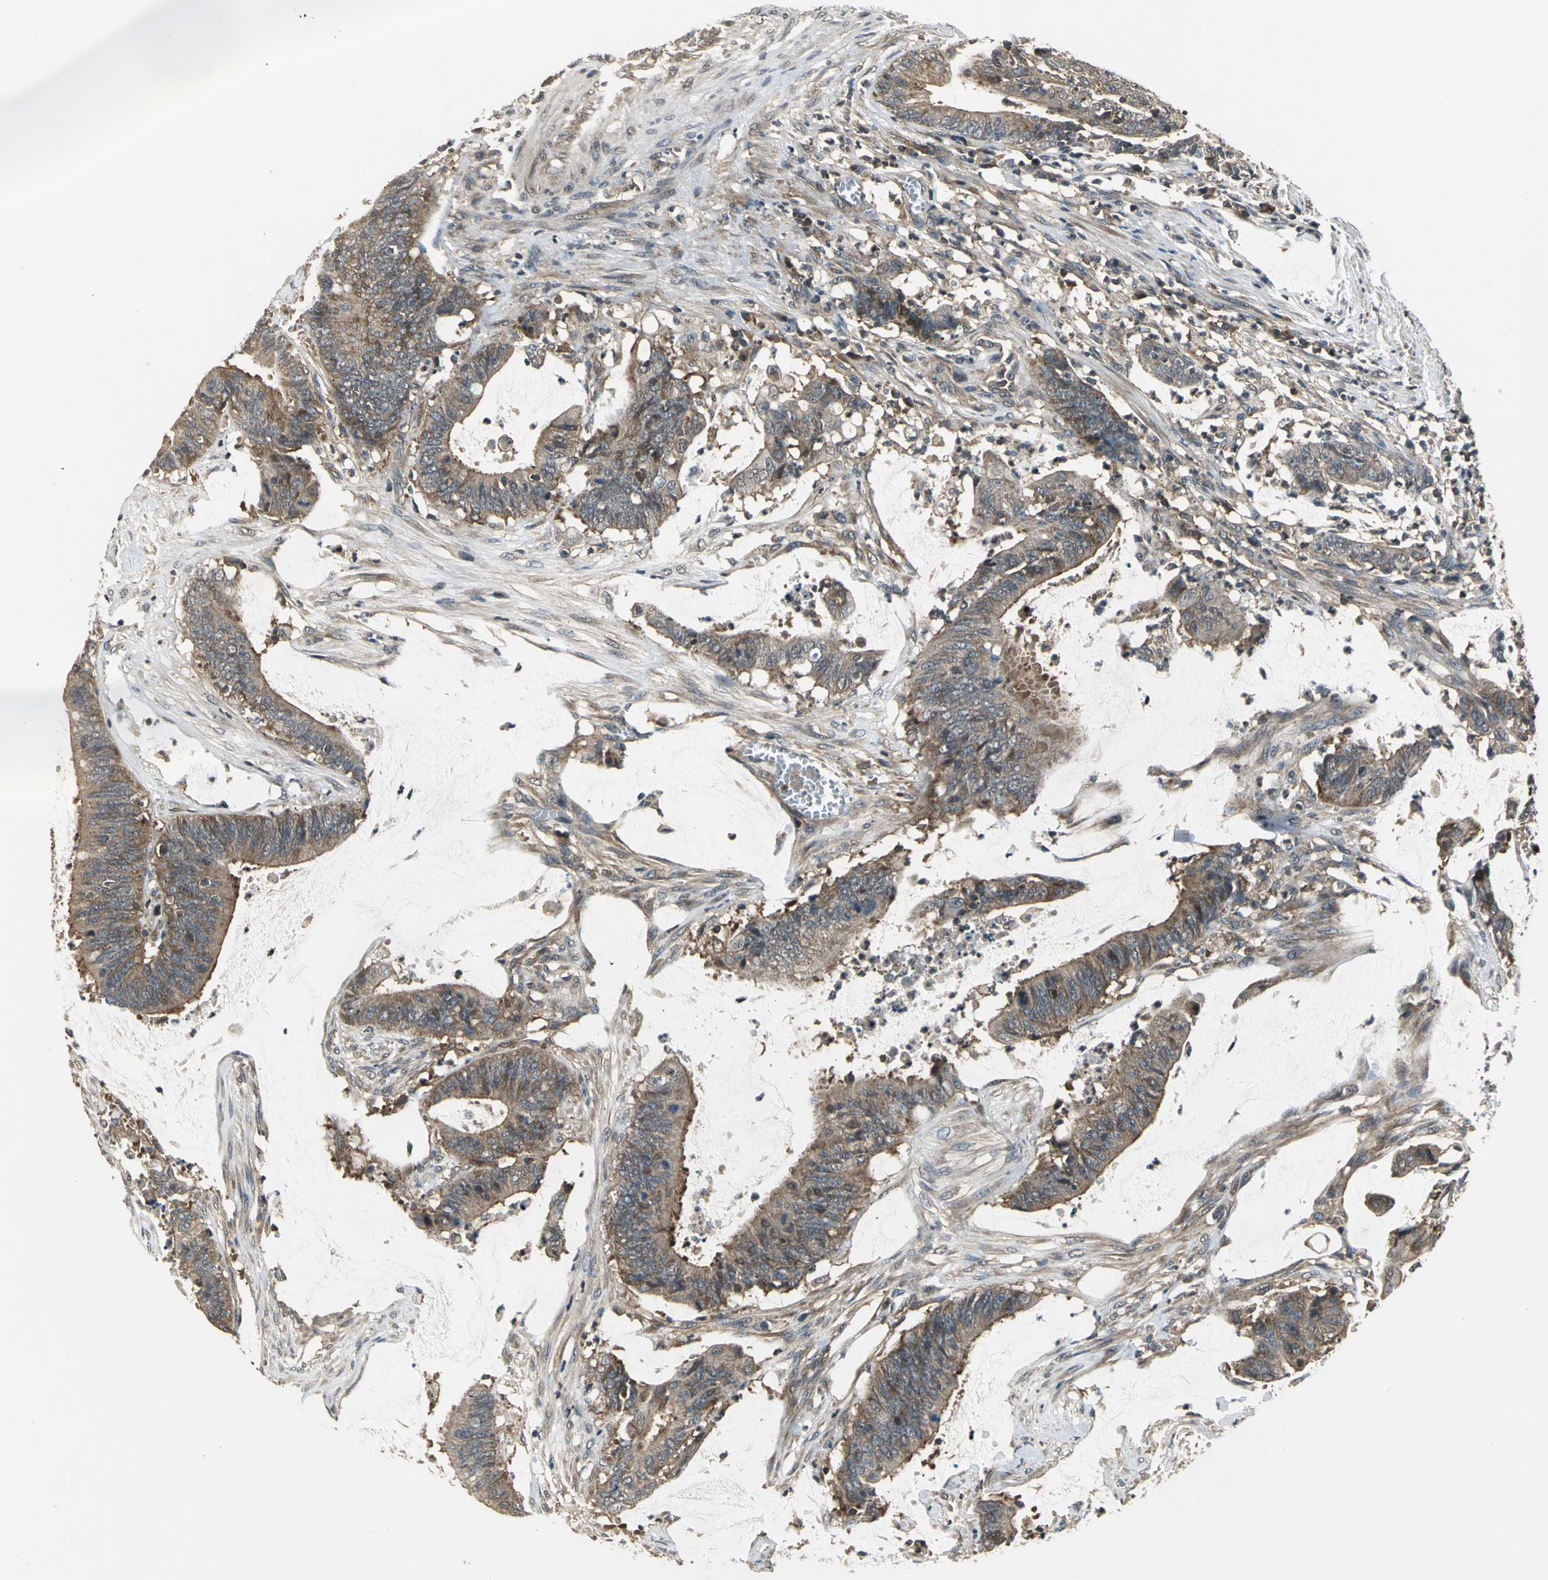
{"staining": {"intensity": "moderate", "quantity": ">75%", "location": "cytoplasmic/membranous"}, "tissue": "colorectal cancer", "cell_type": "Tumor cells", "image_type": "cancer", "snomed": [{"axis": "morphology", "description": "Adenocarcinoma, NOS"}, {"axis": "topography", "description": "Rectum"}], "caption": "Colorectal cancer was stained to show a protein in brown. There is medium levels of moderate cytoplasmic/membranous positivity in approximately >75% of tumor cells.", "gene": "EIF2B2", "patient": {"sex": "female", "age": 66}}